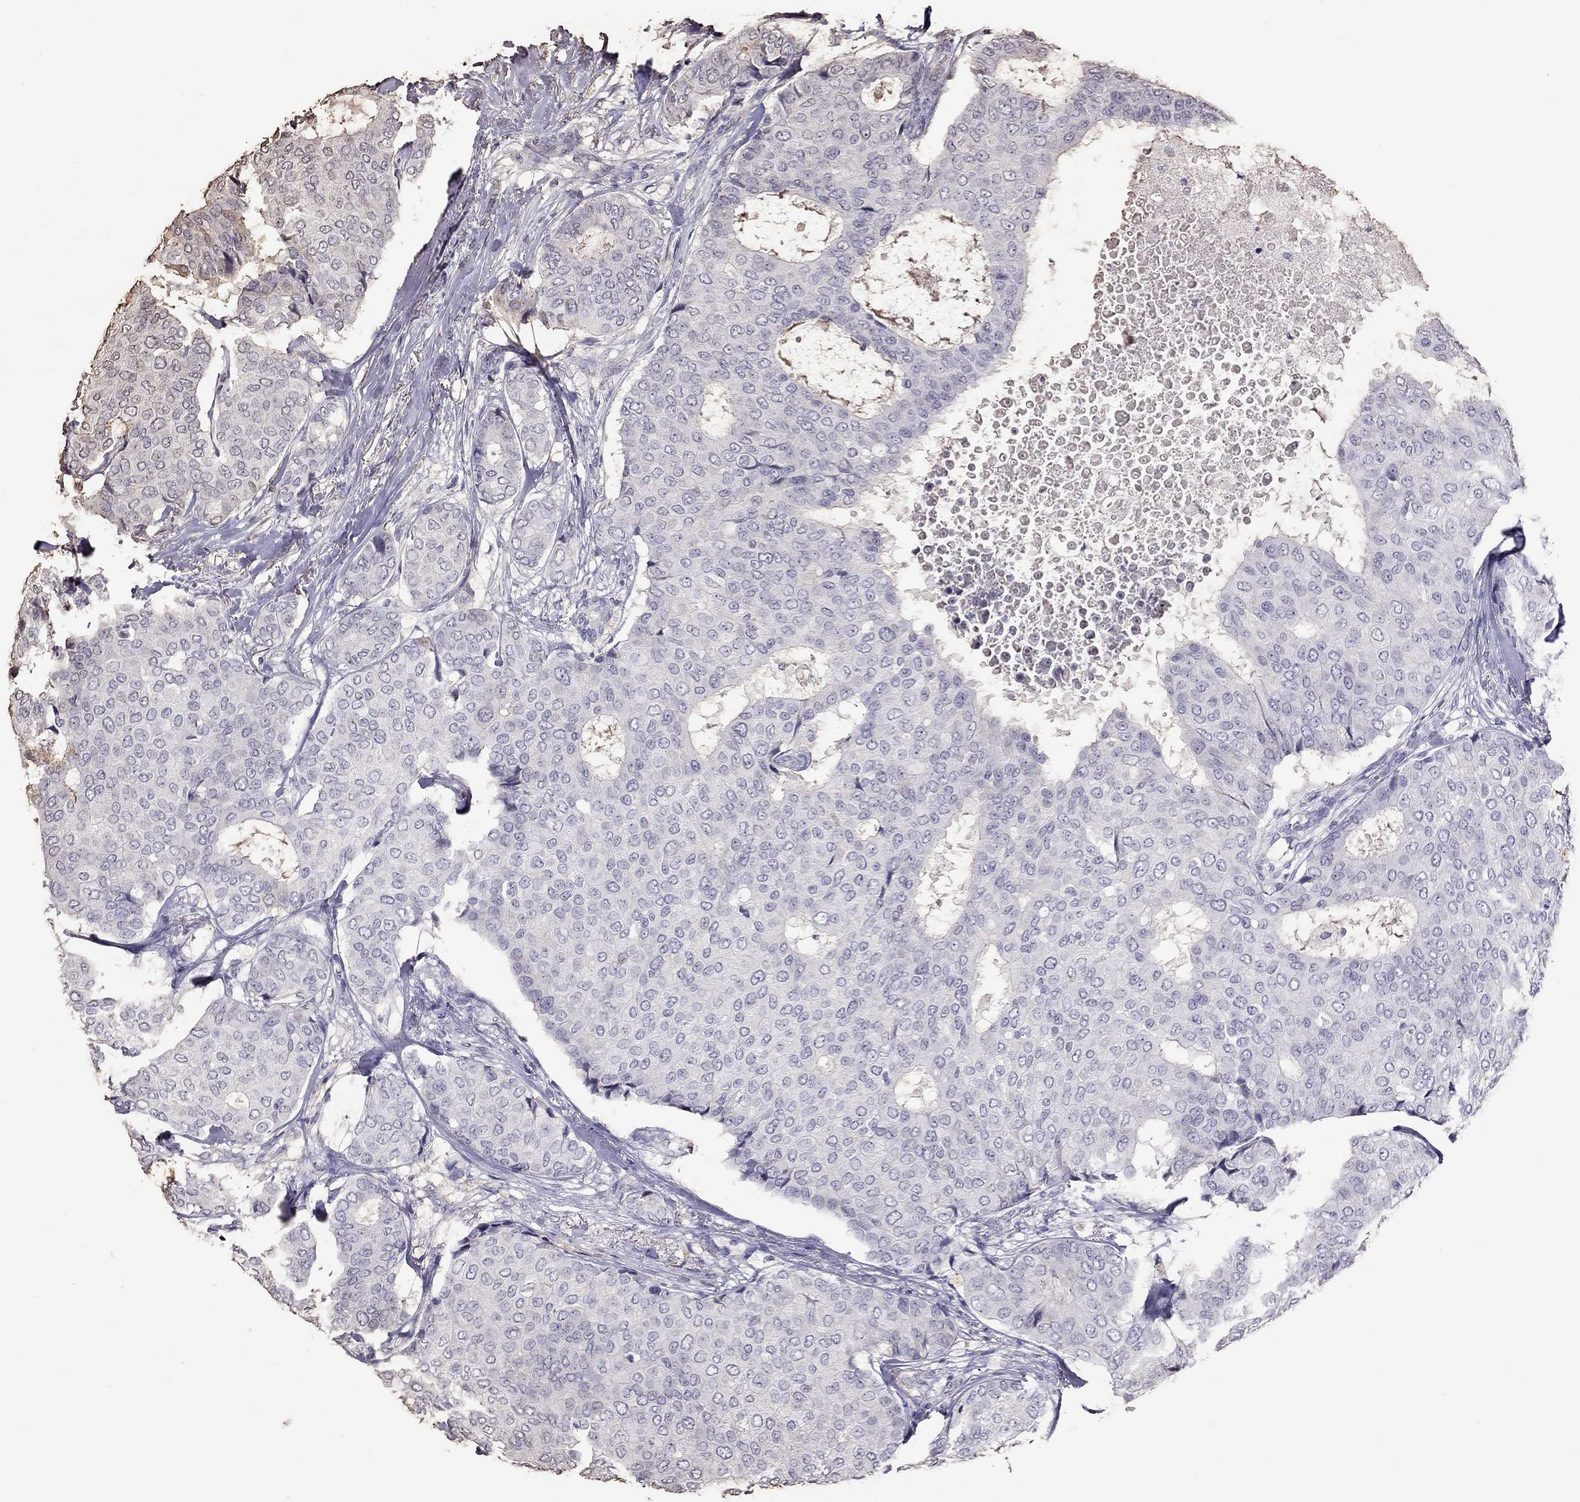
{"staining": {"intensity": "negative", "quantity": "none", "location": "none"}, "tissue": "breast cancer", "cell_type": "Tumor cells", "image_type": "cancer", "snomed": [{"axis": "morphology", "description": "Duct carcinoma"}, {"axis": "topography", "description": "Breast"}], "caption": "Photomicrograph shows no protein expression in tumor cells of breast cancer (intraductal carcinoma) tissue.", "gene": "SUN3", "patient": {"sex": "female", "age": 75}}